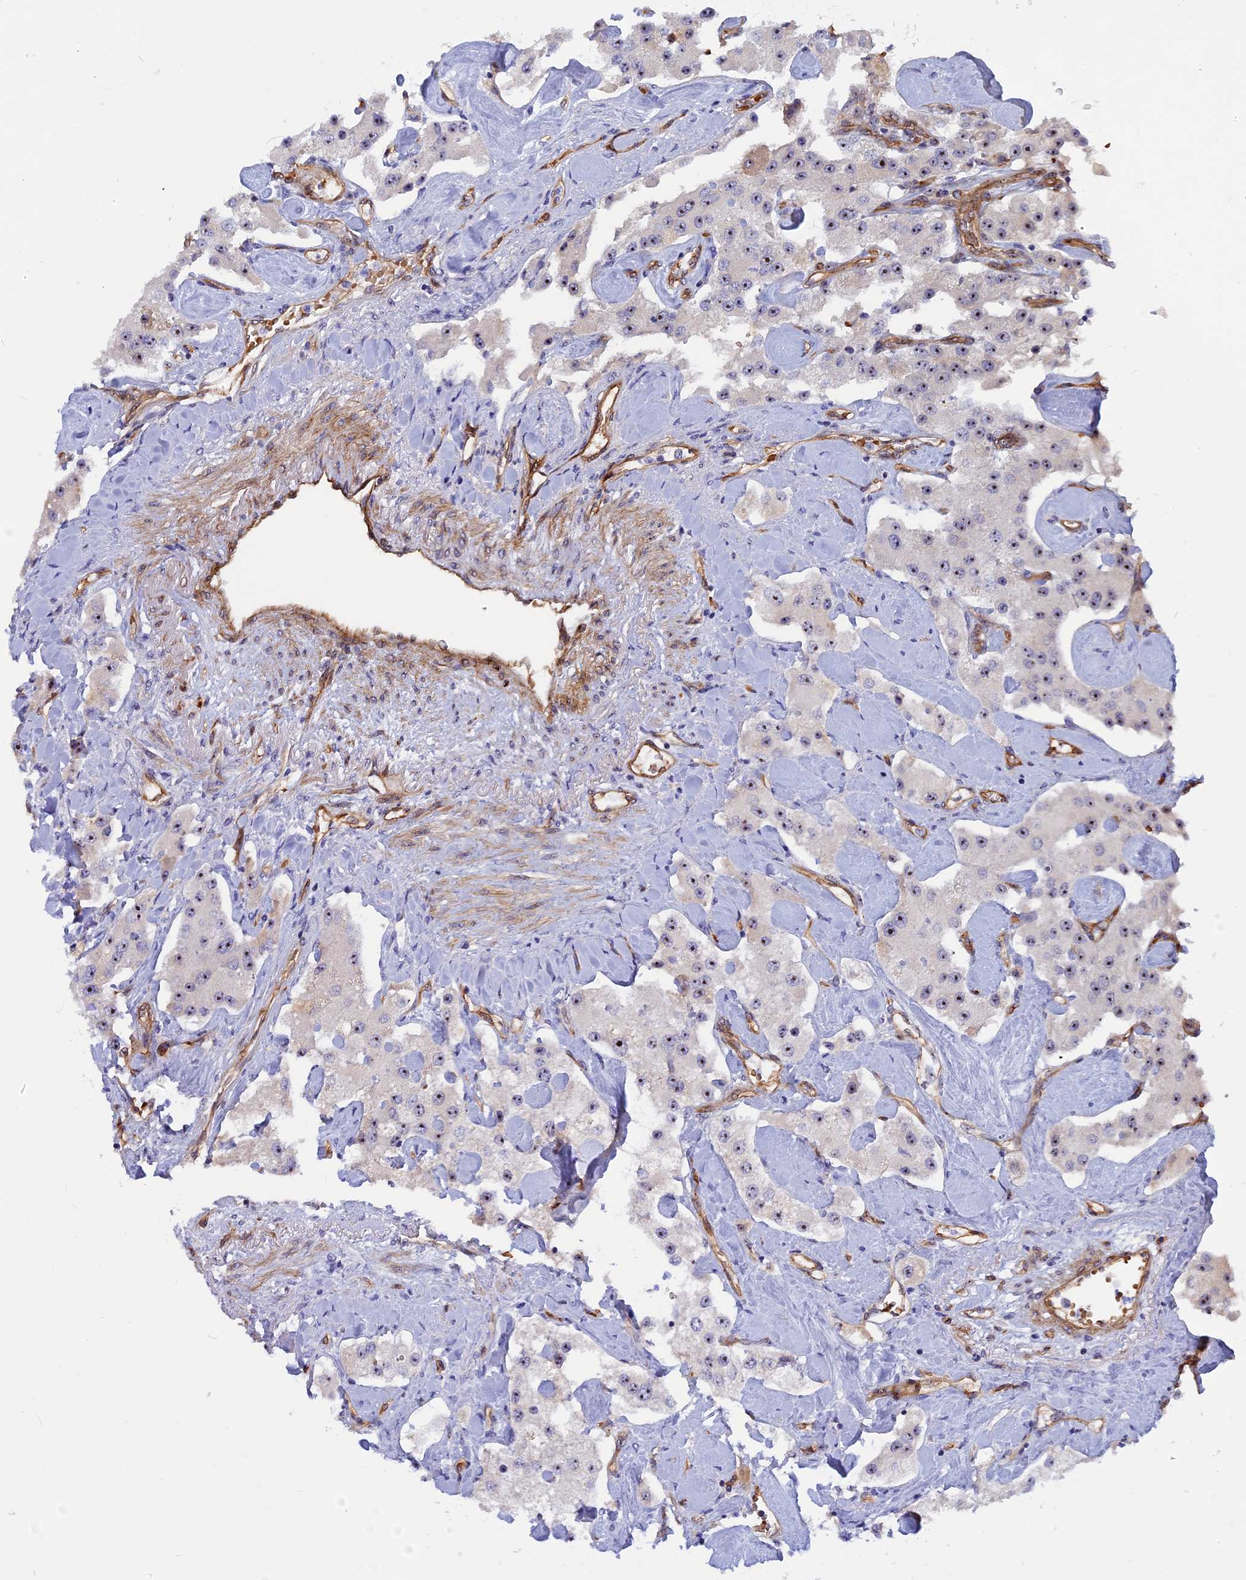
{"staining": {"intensity": "weak", "quantity": "25%-75%", "location": "nuclear"}, "tissue": "carcinoid", "cell_type": "Tumor cells", "image_type": "cancer", "snomed": [{"axis": "morphology", "description": "Carcinoid, malignant, NOS"}, {"axis": "topography", "description": "Pancreas"}], "caption": "About 25%-75% of tumor cells in human carcinoid demonstrate weak nuclear protein expression as visualized by brown immunohistochemical staining.", "gene": "DBNDD1", "patient": {"sex": "male", "age": 41}}